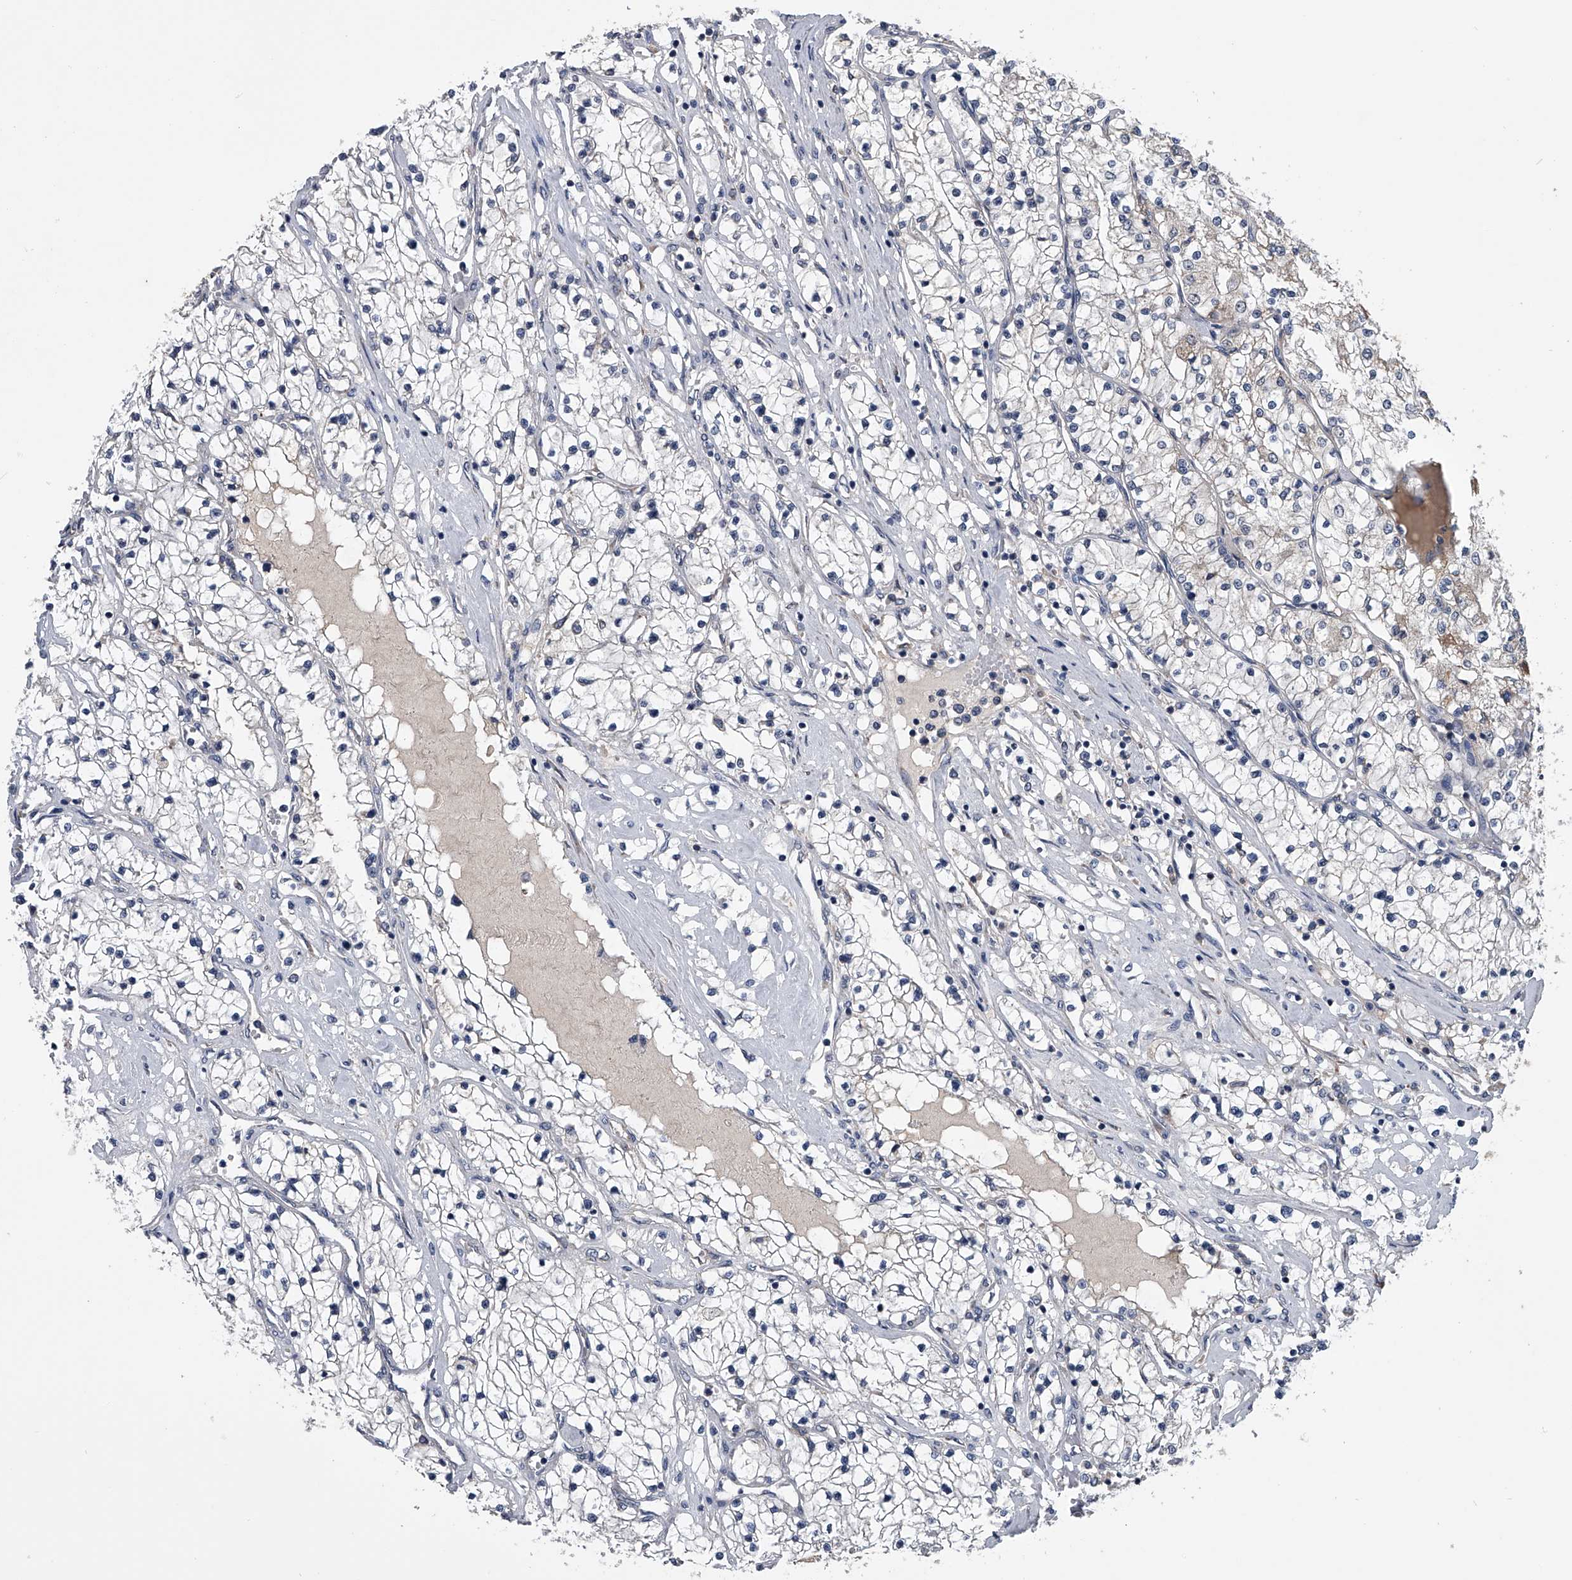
{"staining": {"intensity": "negative", "quantity": "none", "location": "none"}, "tissue": "renal cancer", "cell_type": "Tumor cells", "image_type": "cancer", "snomed": [{"axis": "morphology", "description": "Adenocarcinoma, NOS"}, {"axis": "topography", "description": "Kidney"}], "caption": "Human renal cancer stained for a protein using immunohistochemistry demonstrates no staining in tumor cells.", "gene": "OAT", "patient": {"sex": "male", "age": 68}}